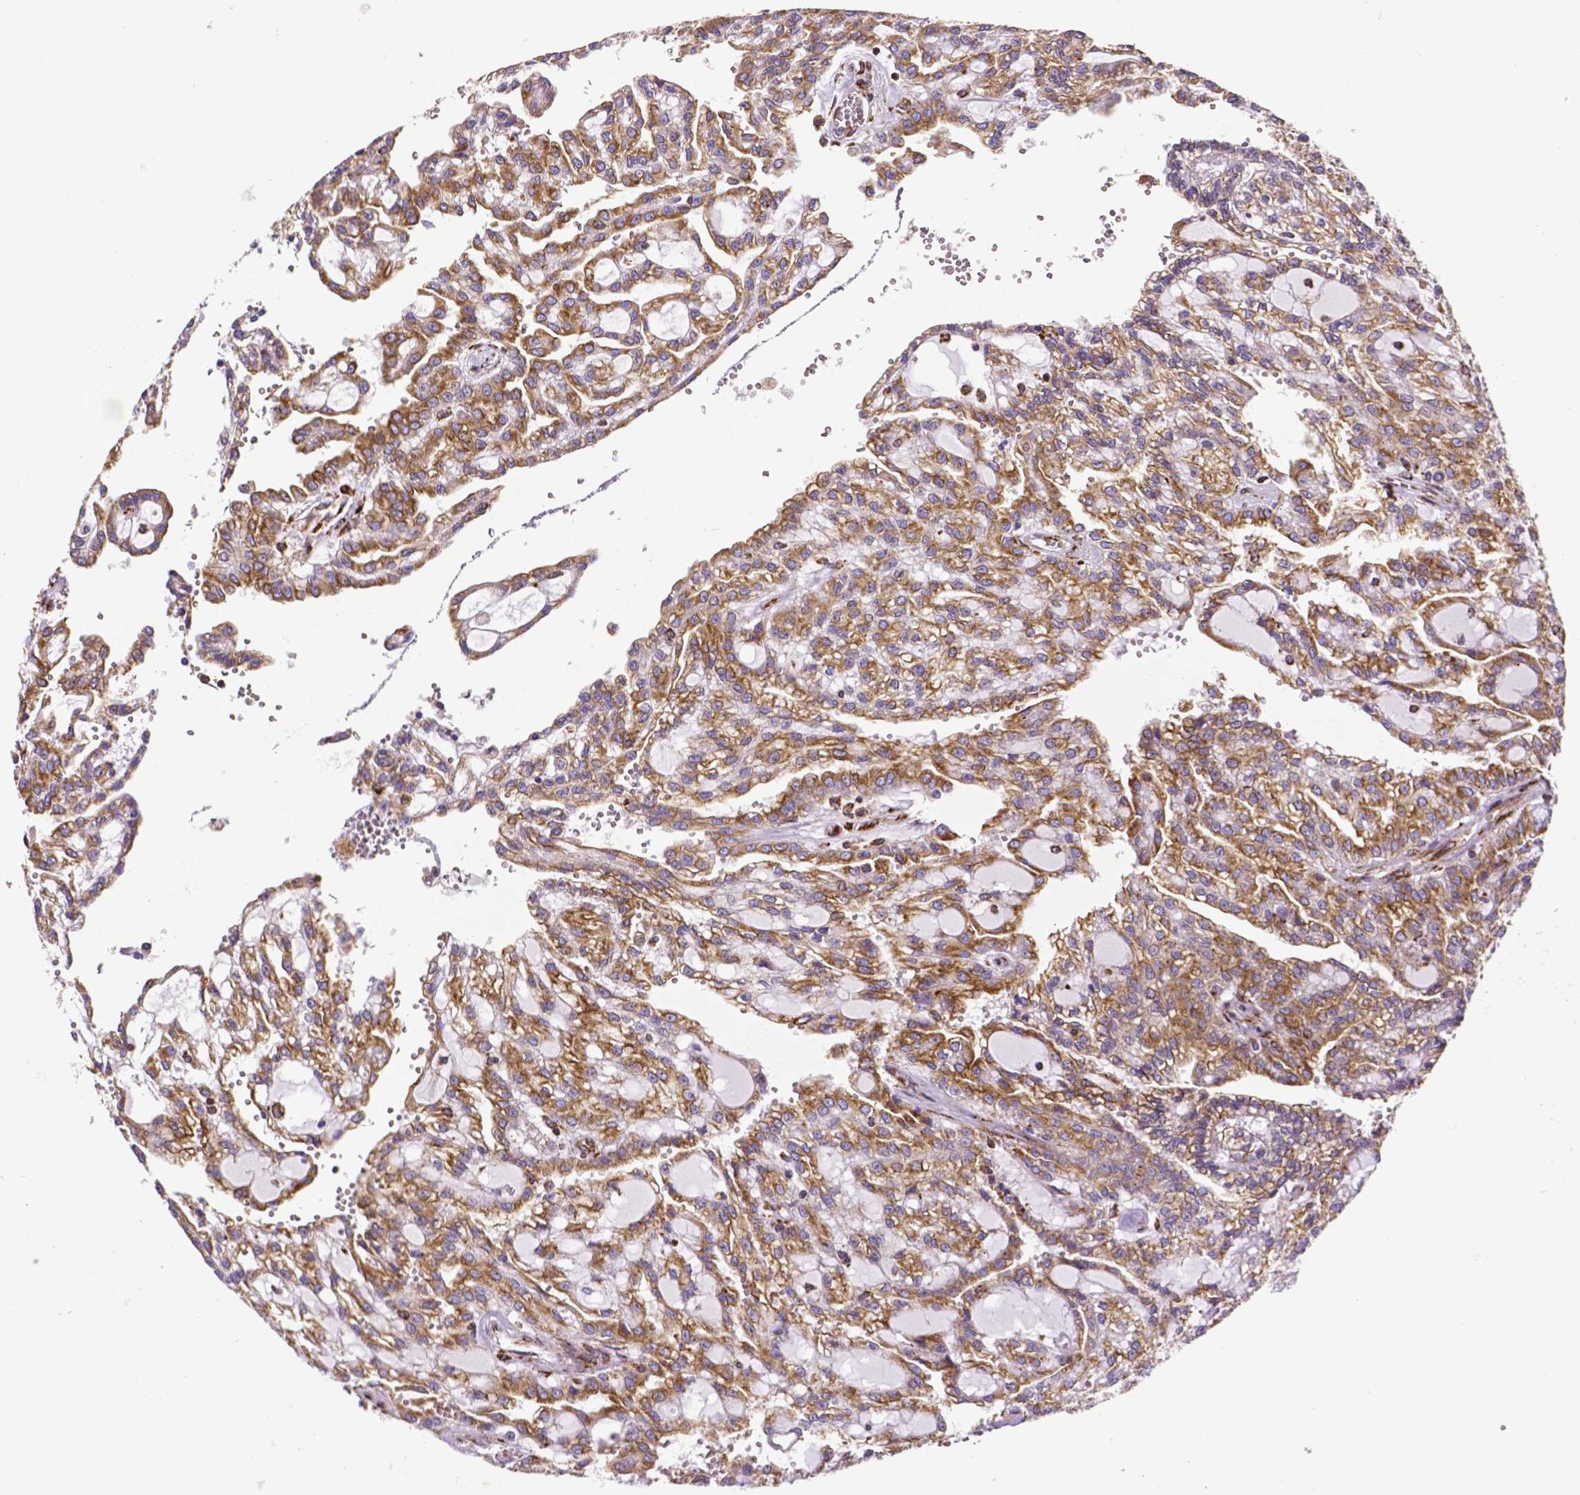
{"staining": {"intensity": "moderate", "quantity": ">75%", "location": "cytoplasmic/membranous"}, "tissue": "renal cancer", "cell_type": "Tumor cells", "image_type": "cancer", "snomed": [{"axis": "morphology", "description": "Adenocarcinoma, NOS"}, {"axis": "topography", "description": "Kidney"}], "caption": "Brown immunohistochemical staining in human renal cancer shows moderate cytoplasmic/membranous expression in approximately >75% of tumor cells. (DAB IHC, brown staining for protein, blue staining for nuclei).", "gene": "MTDH", "patient": {"sex": "male", "age": 63}}